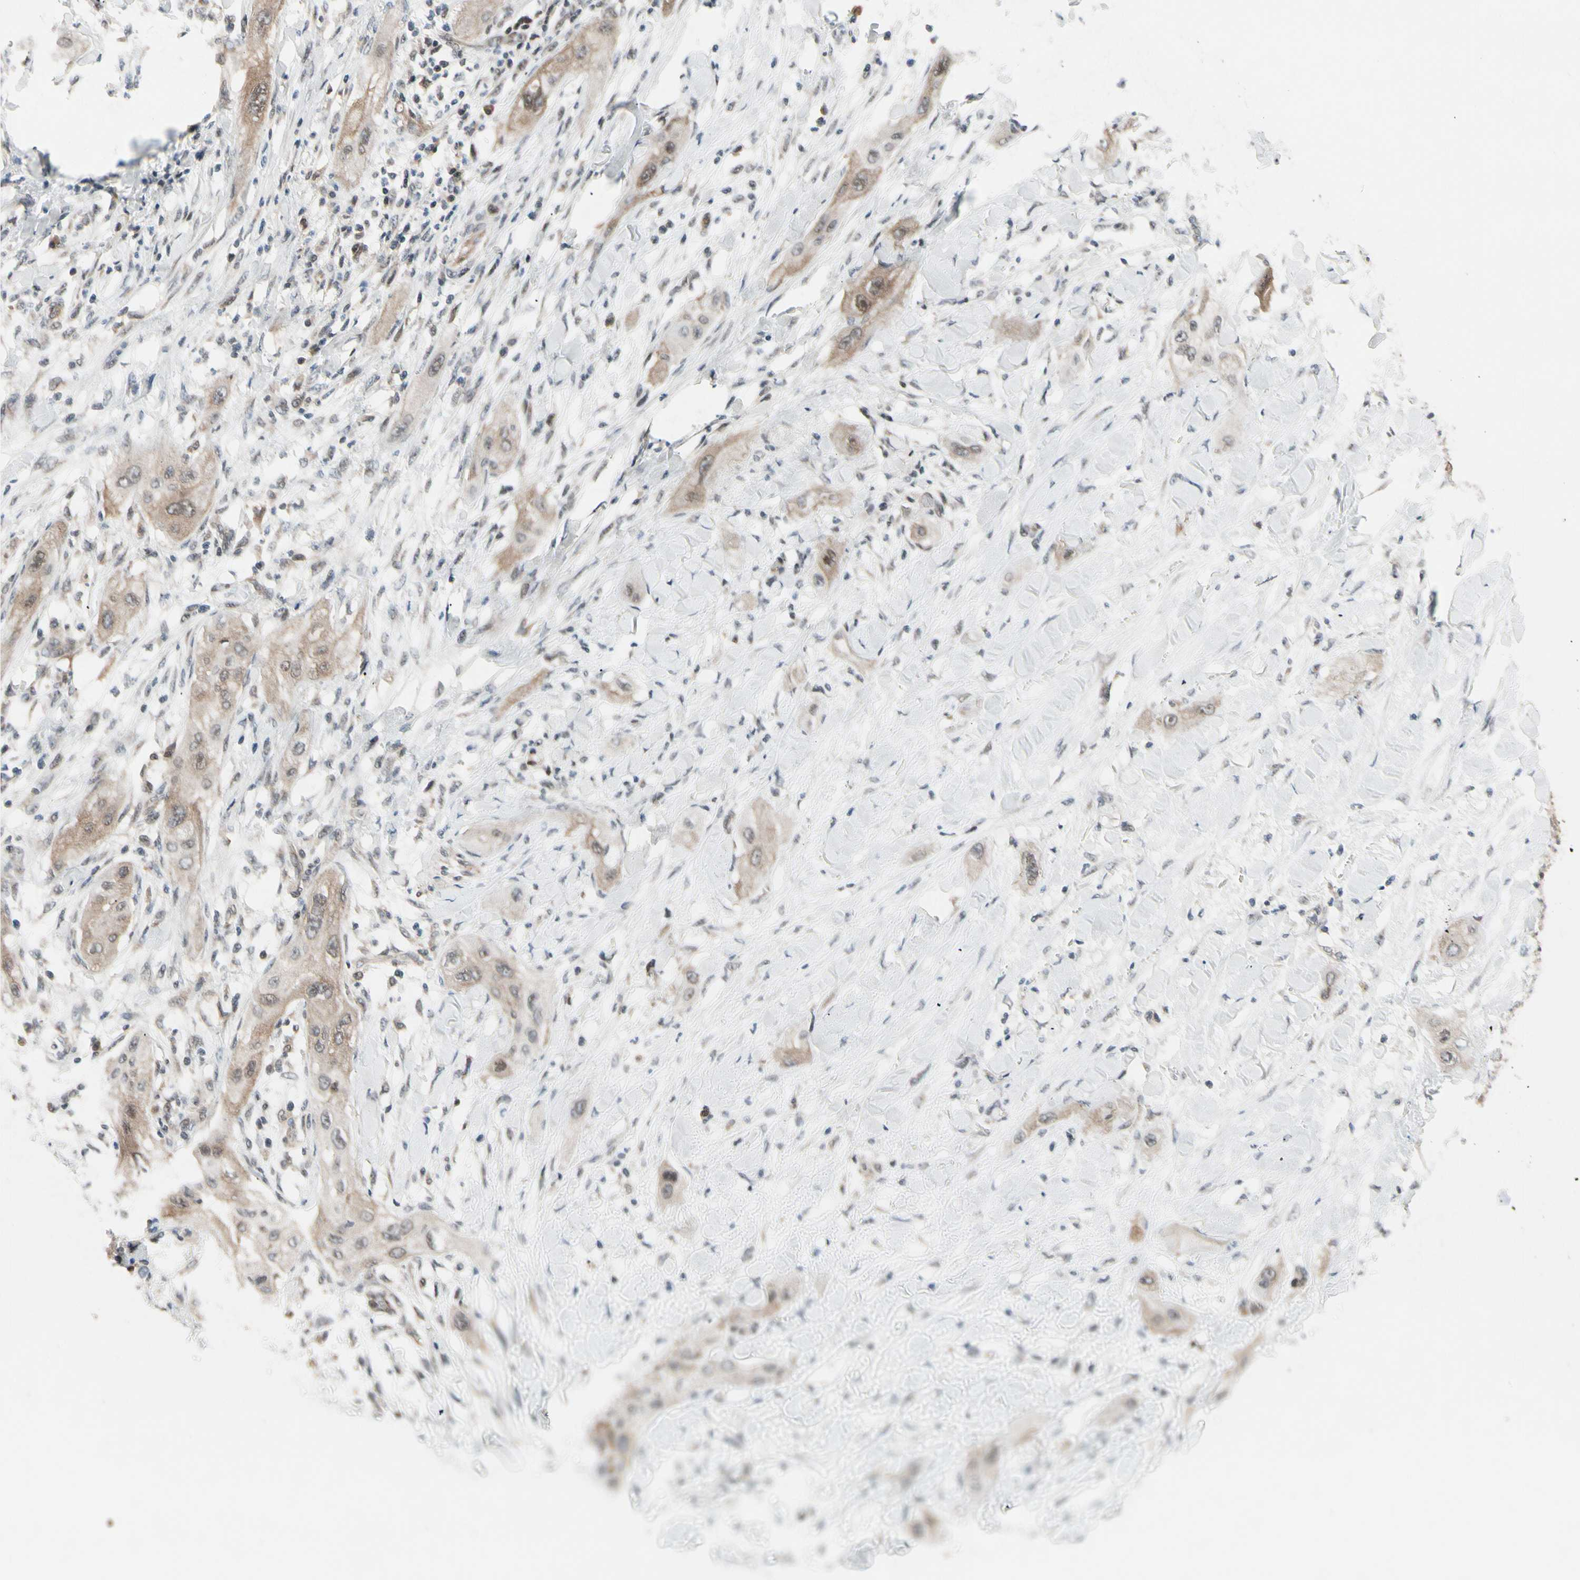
{"staining": {"intensity": "weak", "quantity": ">75%", "location": "cytoplasmic/membranous,nuclear"}, "tissue": "lung cancer", "cell_type": "Tumor cells", "image_type": "cancer", "snomed": [{"axis": "morphology", "description": "Squamous cell carcinoma, NOS"}, {"axis": "topography", "description": "Lung"}], "caption": "Human lung cancer stained with a brown dye displays weak cytoplasmic/membranous and nuclear positive positivity in approximately >75% of tumor cells.", "gene": "SNX29", "patient": {"sex": "female", "age": 47}}